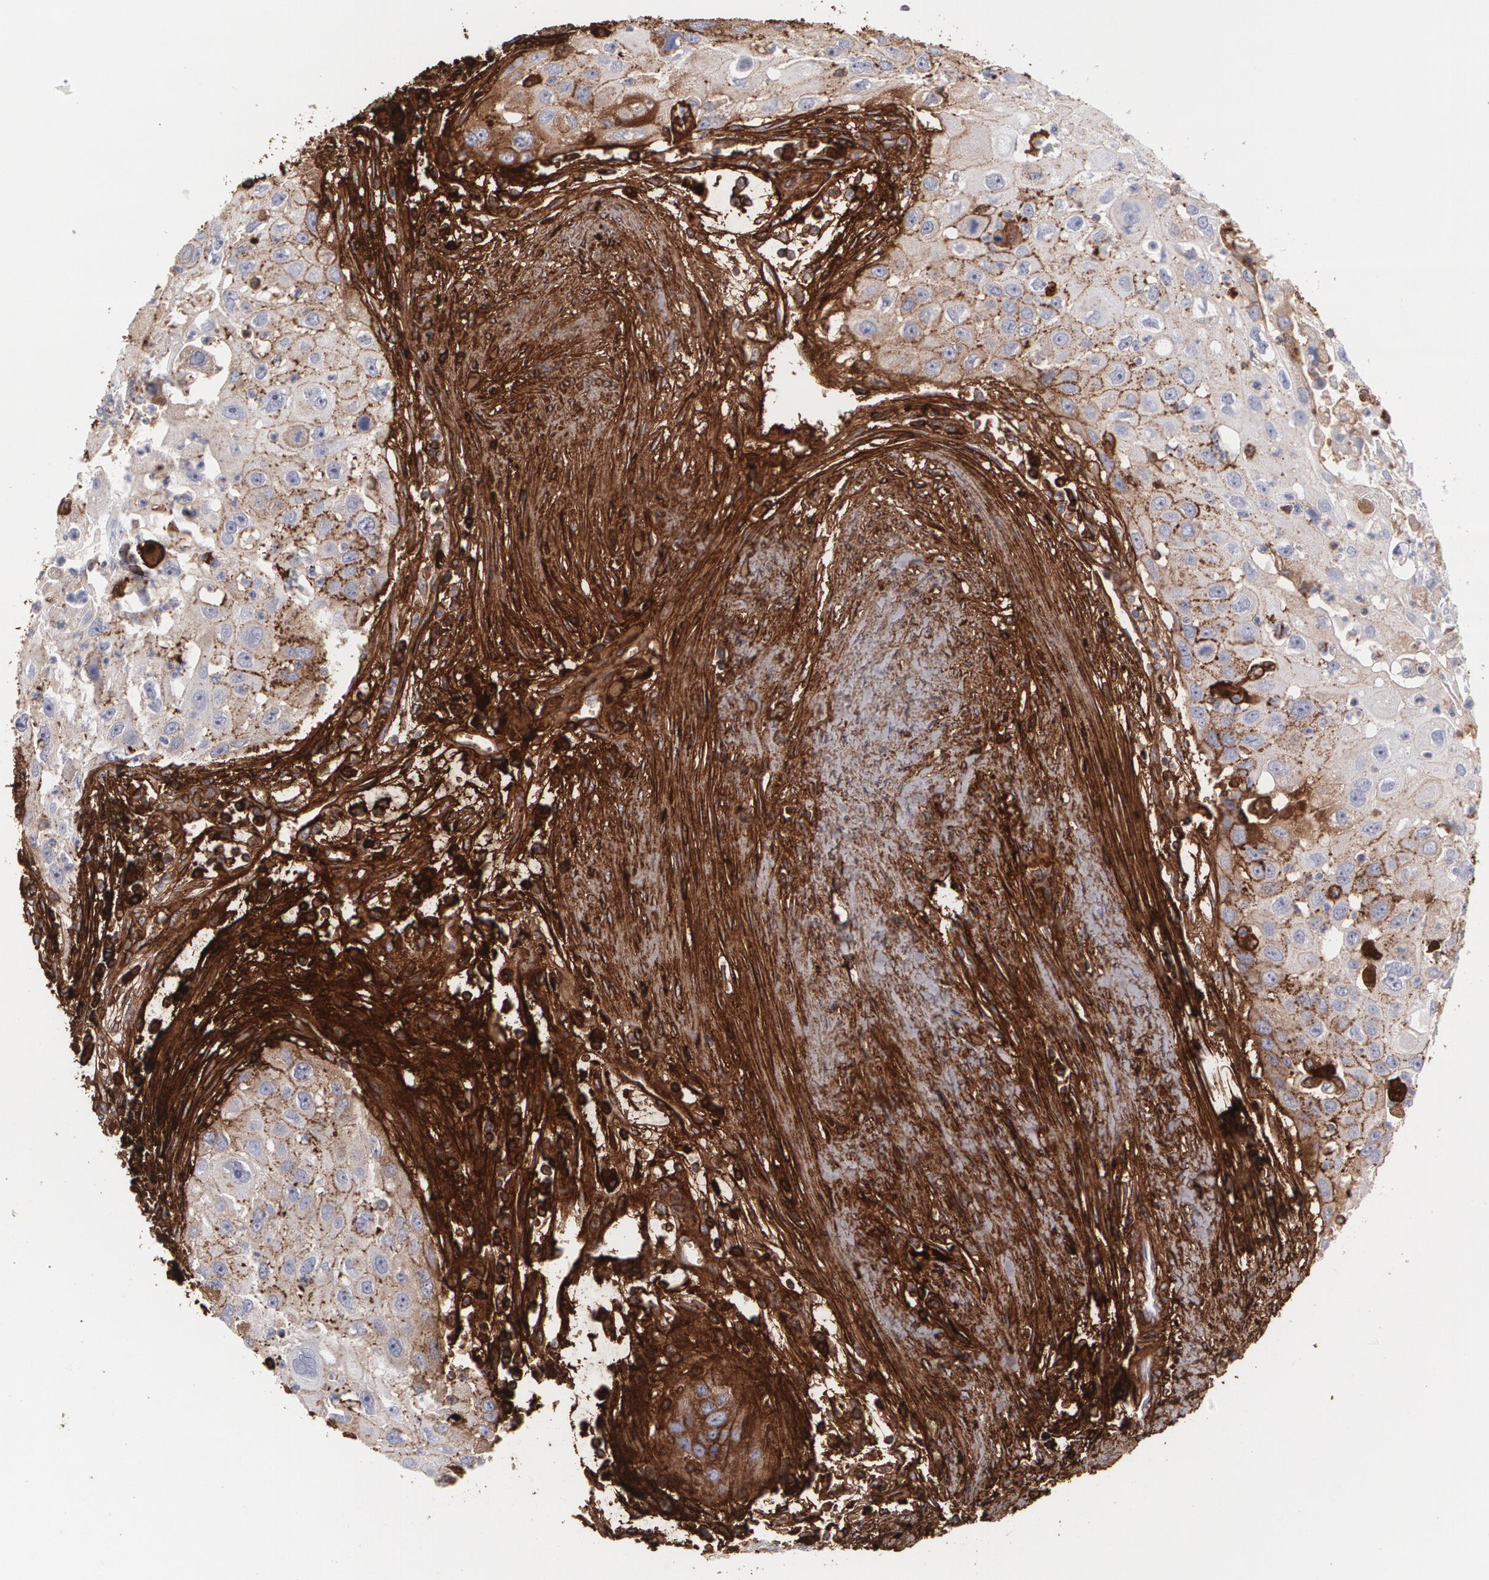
{"staining": {"intensity": "moderate", "quantity": "25%-75%", "location": "cytoplasmic/membranous"}, "tissue": "head and neck cancer", "cell_type": "Tumor cells", "image_type": "cancer", "snomed": [{"axis": "morphology", "description": "Squamous cell carcinoma, NOS"}, {"axis": "topography", "description": "Head-Neck"}], "caption": "Brown immunohistochemical staining in human head and neck cancer (squamous cell carcinoma) shows moderate cytoplasmic/membranous staining in about 25%-75% of tumor cells.", "gene": "FBLN1", "patient": {"sex": "male", "age": 64}}